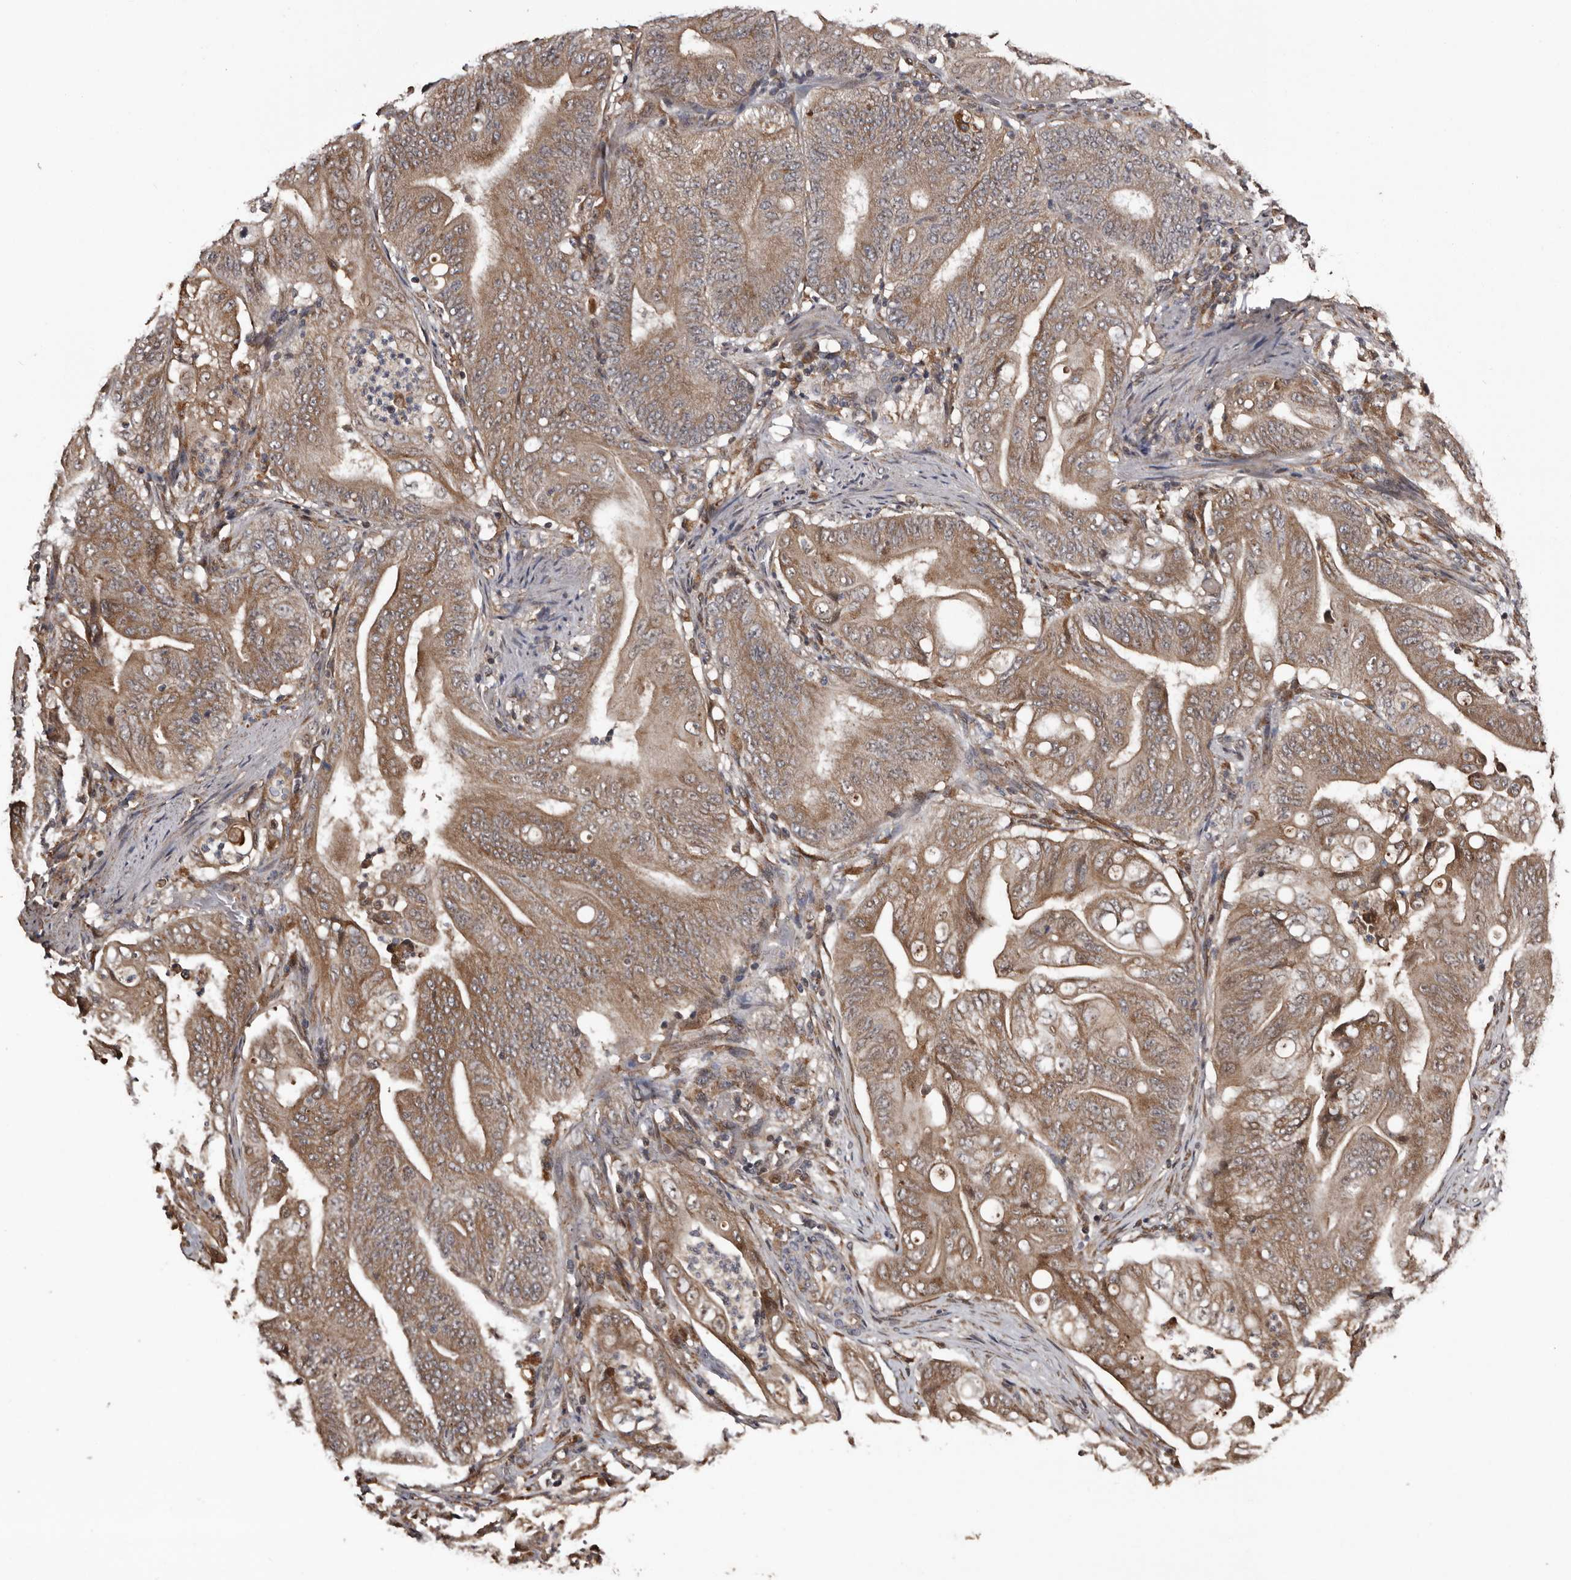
{"staining": {"intensity": "moderate", "quantity": ">75%", "location": "cytoplasmic/membranous"}, "tissue": "stomach cancer", "cell_type": "Tumor cells", "image_type": "cancer", "snomed": [{"axis": "morphology", "description": "Adenocarcinoma, NOS"}, {"axis": "topography", "description": "Stomach"}], "caption": "Stomach cancer stained with a brown dye shows moderate cytoplasmic/membranous positive staining in approximately >75% of tumor cells.", "gene": "SERTAD4", "patient": {"sex": "female", "age": 73}}